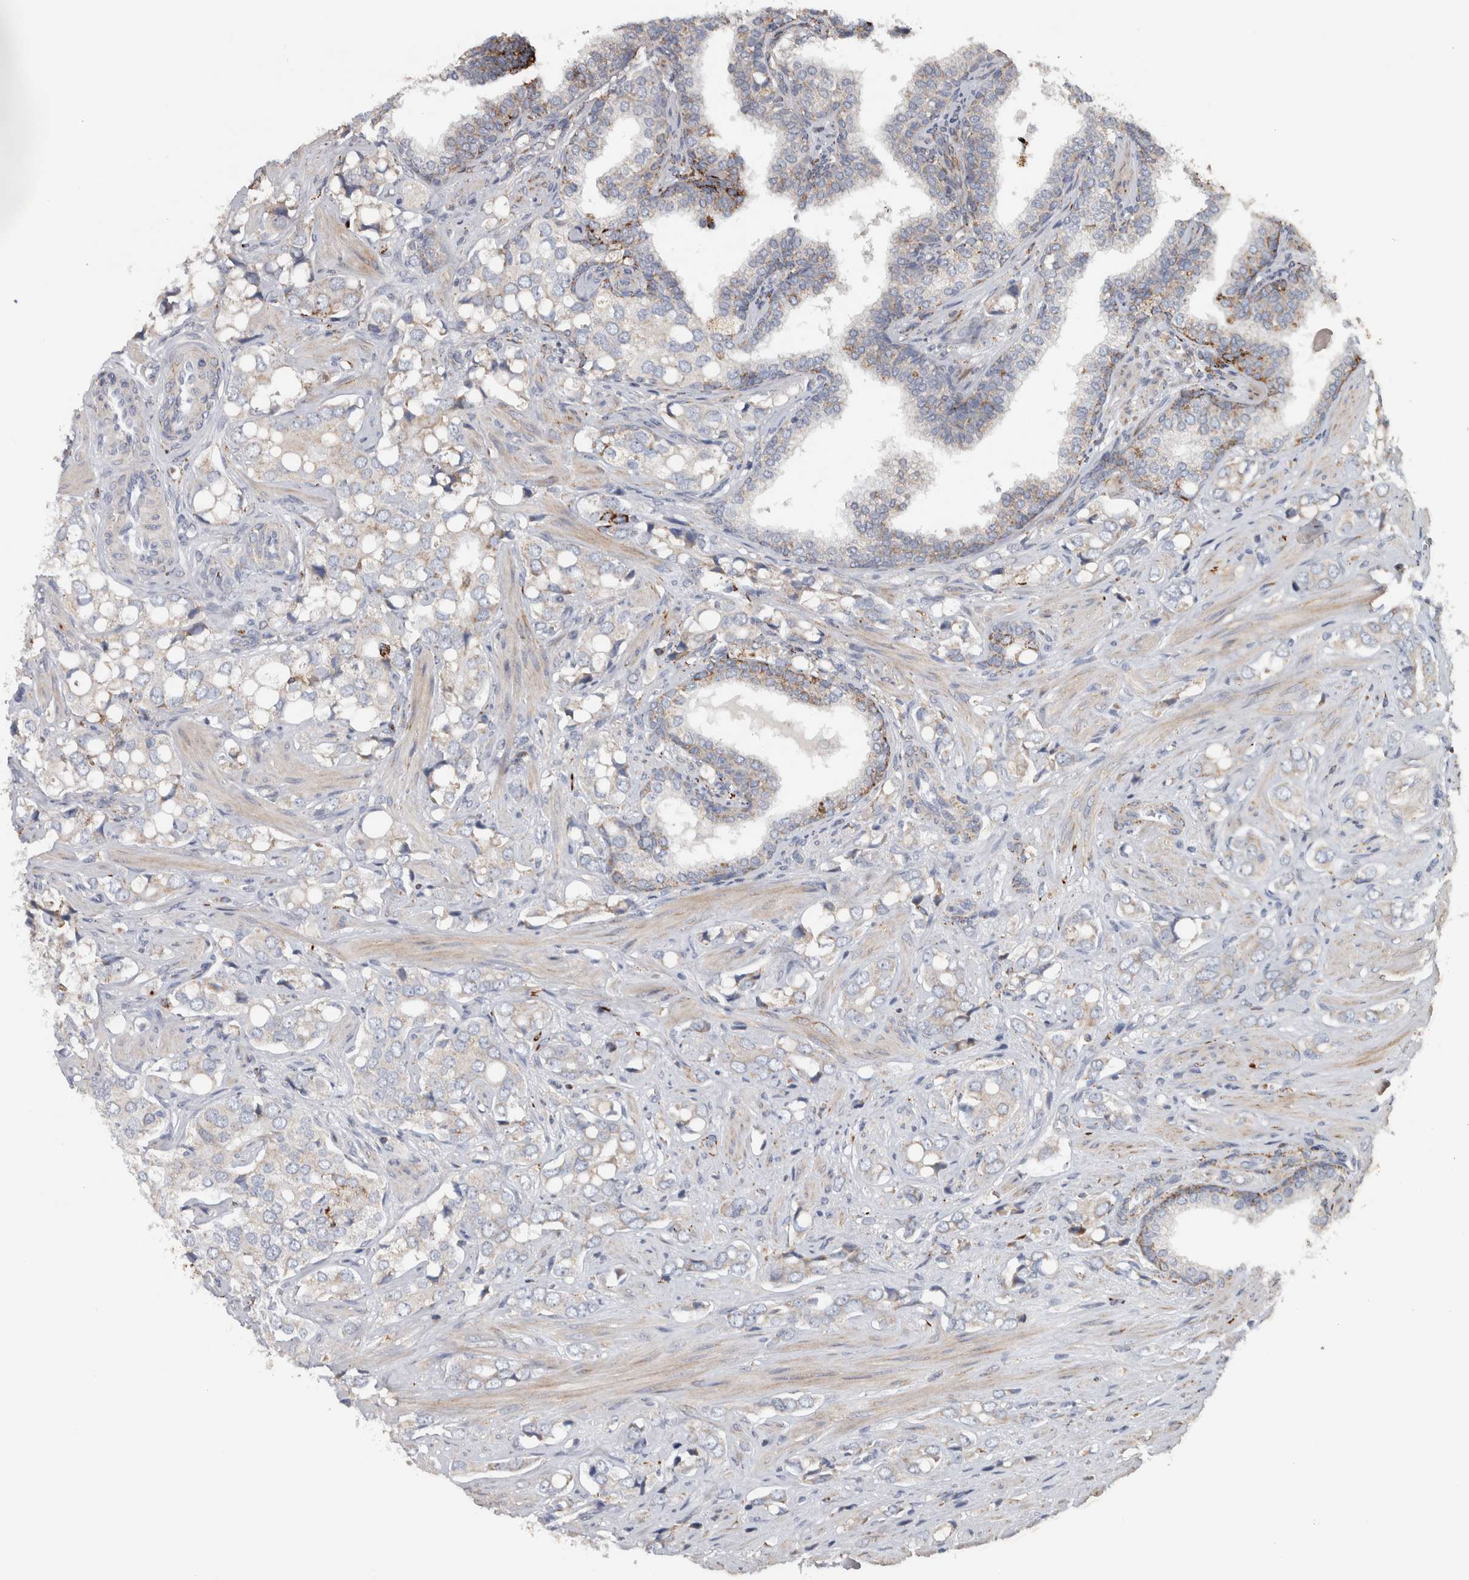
{"staining": {"intensity": "weak", "quantity": "<25%", "location": "cytoplasmic/membranous"}, "tissue": "prostate cancer", "cell_type": "Tumor cells", "image_type": "cancer", "snomed": [{"axis": "morphology", "description": "Adenocarcinoma, High grade"}, {"axis": "topography", "description": "Prostate"}], "caption": "An immunohistochemistry (IHC) histopathology image of prostate high-grade adenocarcinoma is shown. There is no staining in tumor cells of prostate high-grade adenocarcinoma.", "gene": "FAM78A", "patient": {"sex": "male", "age": 52}}